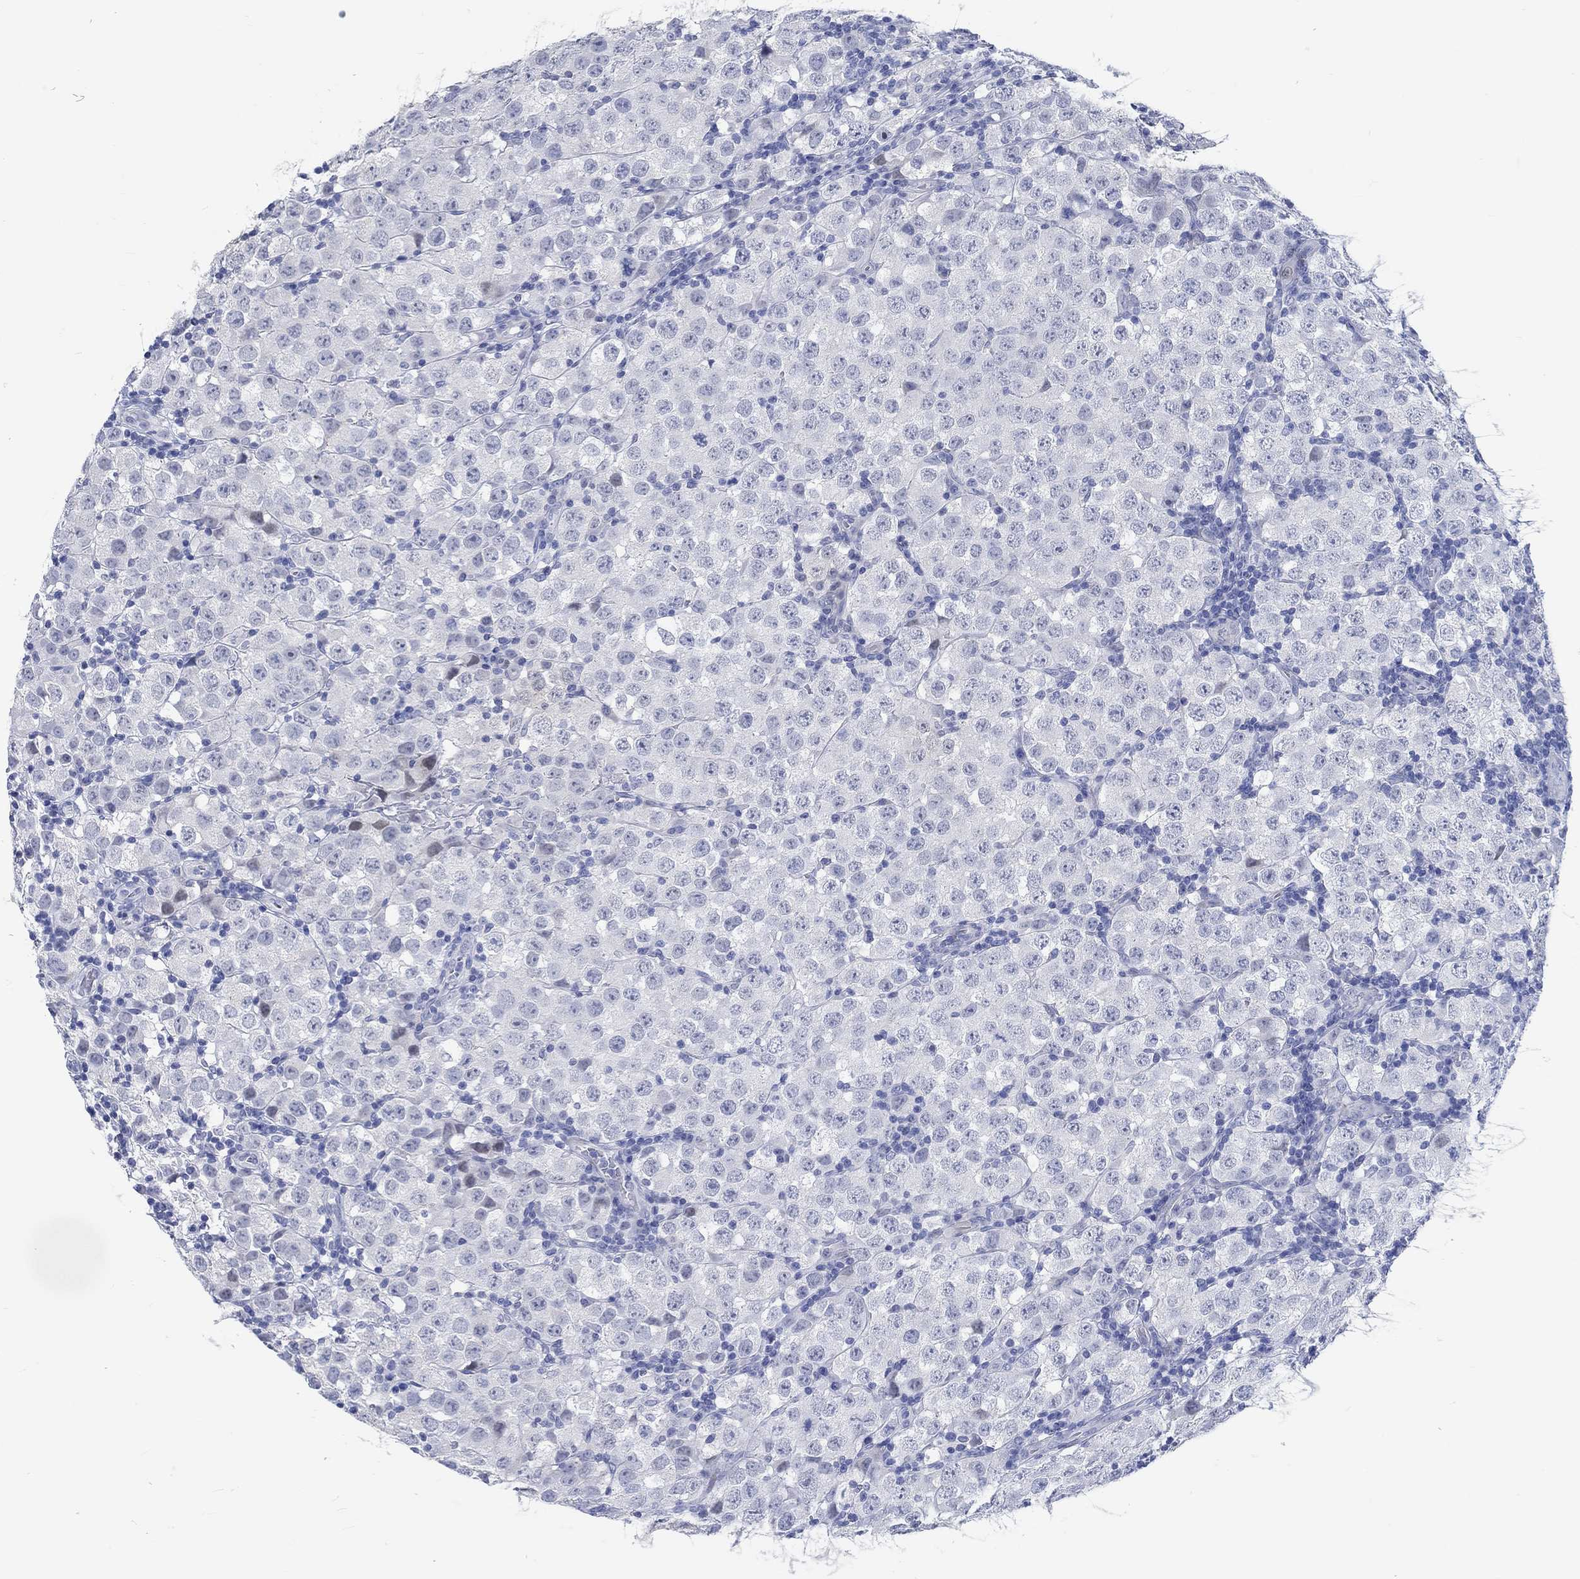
{"staining": {"intensity": "negative", "quantity": "none", "location": "none"}, "tissue": "testis cancer", "cell_type": "Tumor cells", "image_type": "cancer", "snomed": [{"axis": "morphology", "description": "Seminoma, NOS"}, {"axis": "topography", "description": "Testis"}], "caption": "A photomicrograph of human testis cancer is negative for staining in tumor cells.", "gene": "C4orf47", "patient": {"sex": "male", "age": 34}}